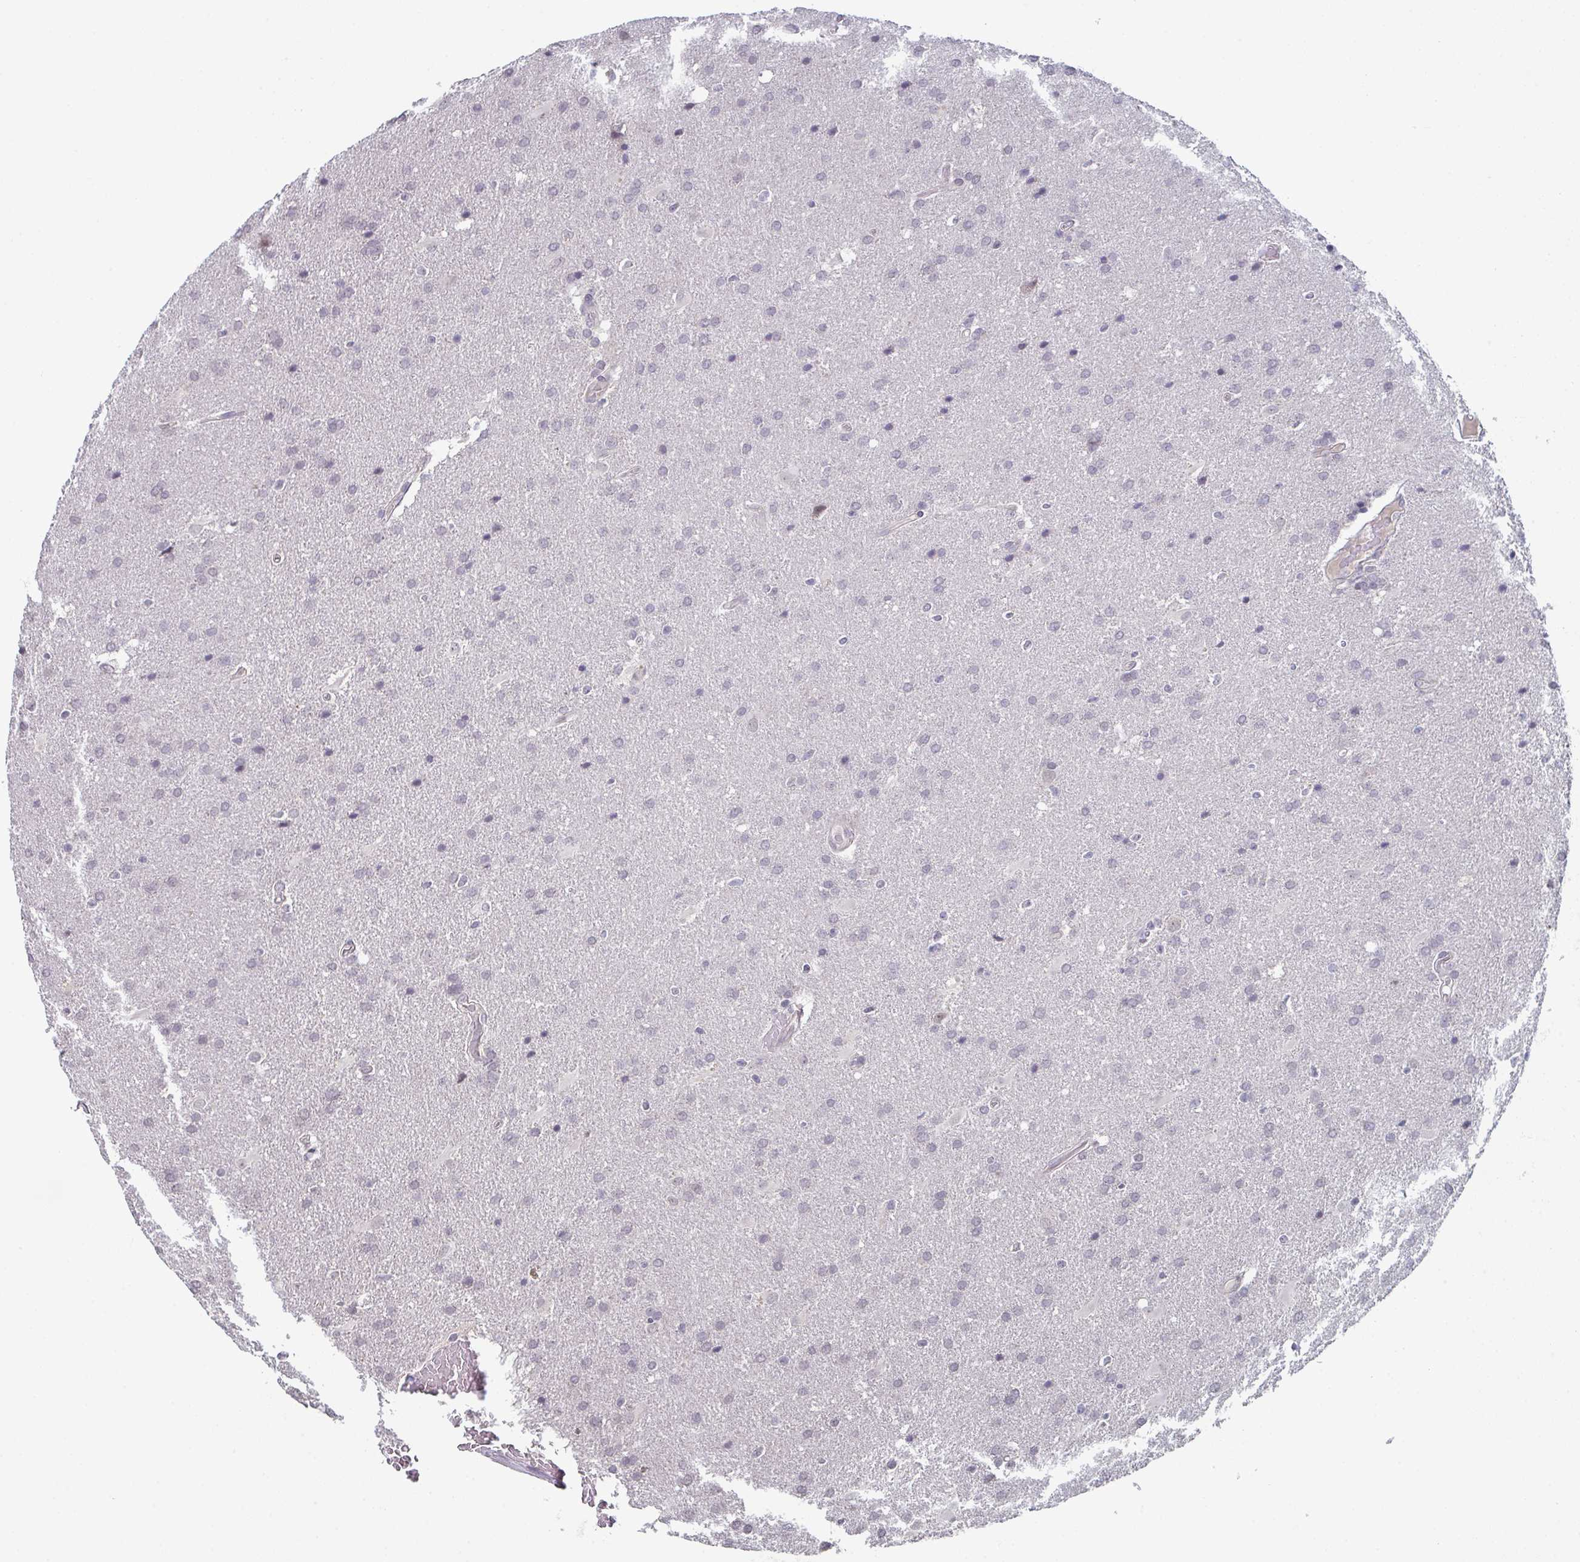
{"staining": {"intensity": "negative", "quantity": "none", "location": "none"}, "tissue": "glioma", "cell_type": "Tumor cells", "image_type": "cancer", "snomed": [{"axis": "morphology", "description": "Glioma, malignant, High grade"}, {"axis": "topography", "description": "Brain"}], "caption": "This is an immunohistochemistry (IHC) micrograph of glioma. There is no positivity in tumor cells.", "gene": "ZNF214", "patient": {"sex": "male", "age": 56}}